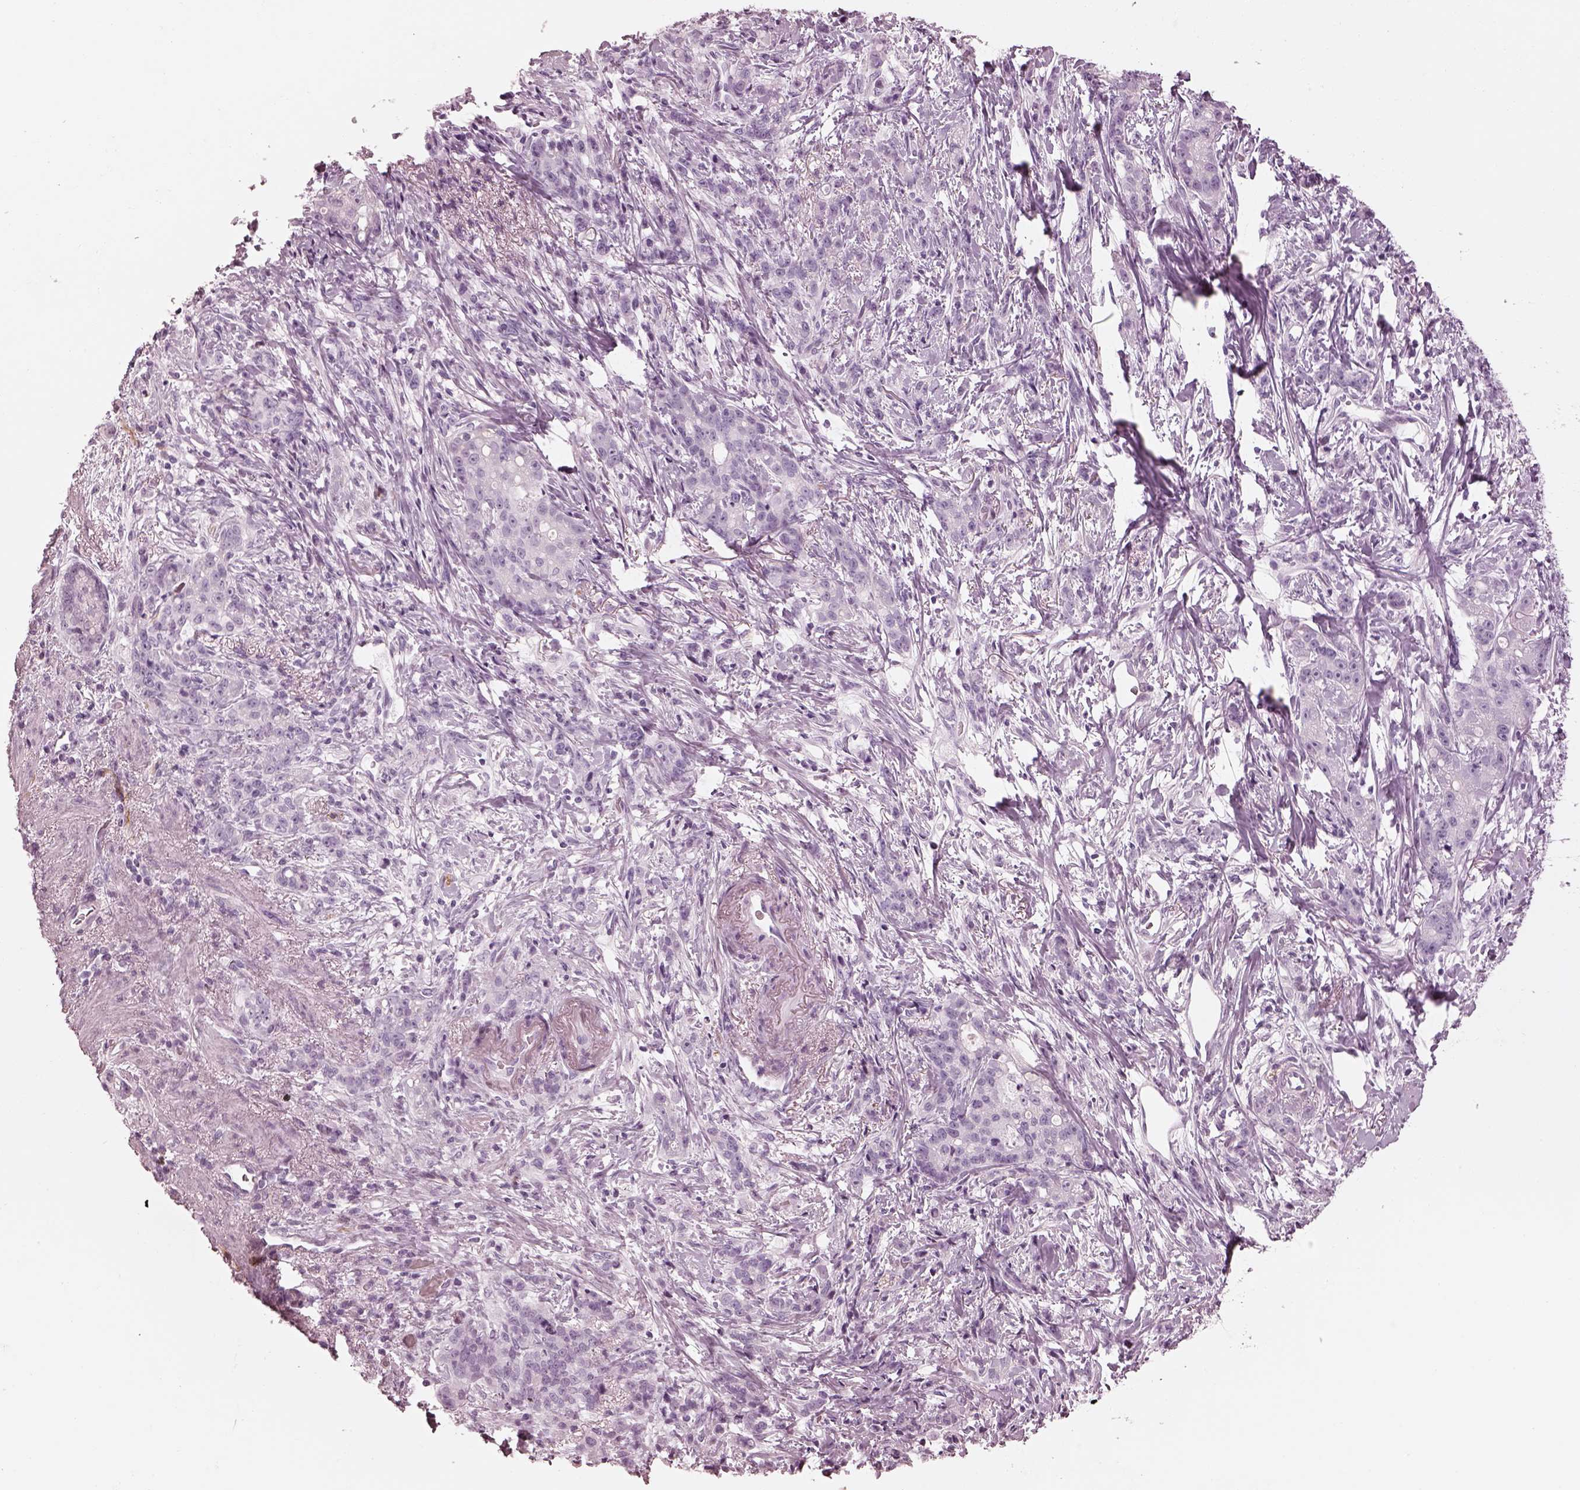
{"staining": {"intensity": "negative", "quantity": "none", "location": "none"}, "tissue": "stomach cancer", "cell_type": "Tumor cells", "image_type": "cancer", "snomed": [{"axis": "morphology", "description": "Adenocarcinoma, NOS"}, {"axis": "topography", "description": "Stomach, lower"}], "caption": "The micrograph demonstrates no staining of tumor cells in stomach cancer (adenocarcinoma). (Immunohistochemistry (ihc), brightfield microscopy, high magnification).", "gene": "OPN4", "patient": {"sex": "male", "age": 88}}